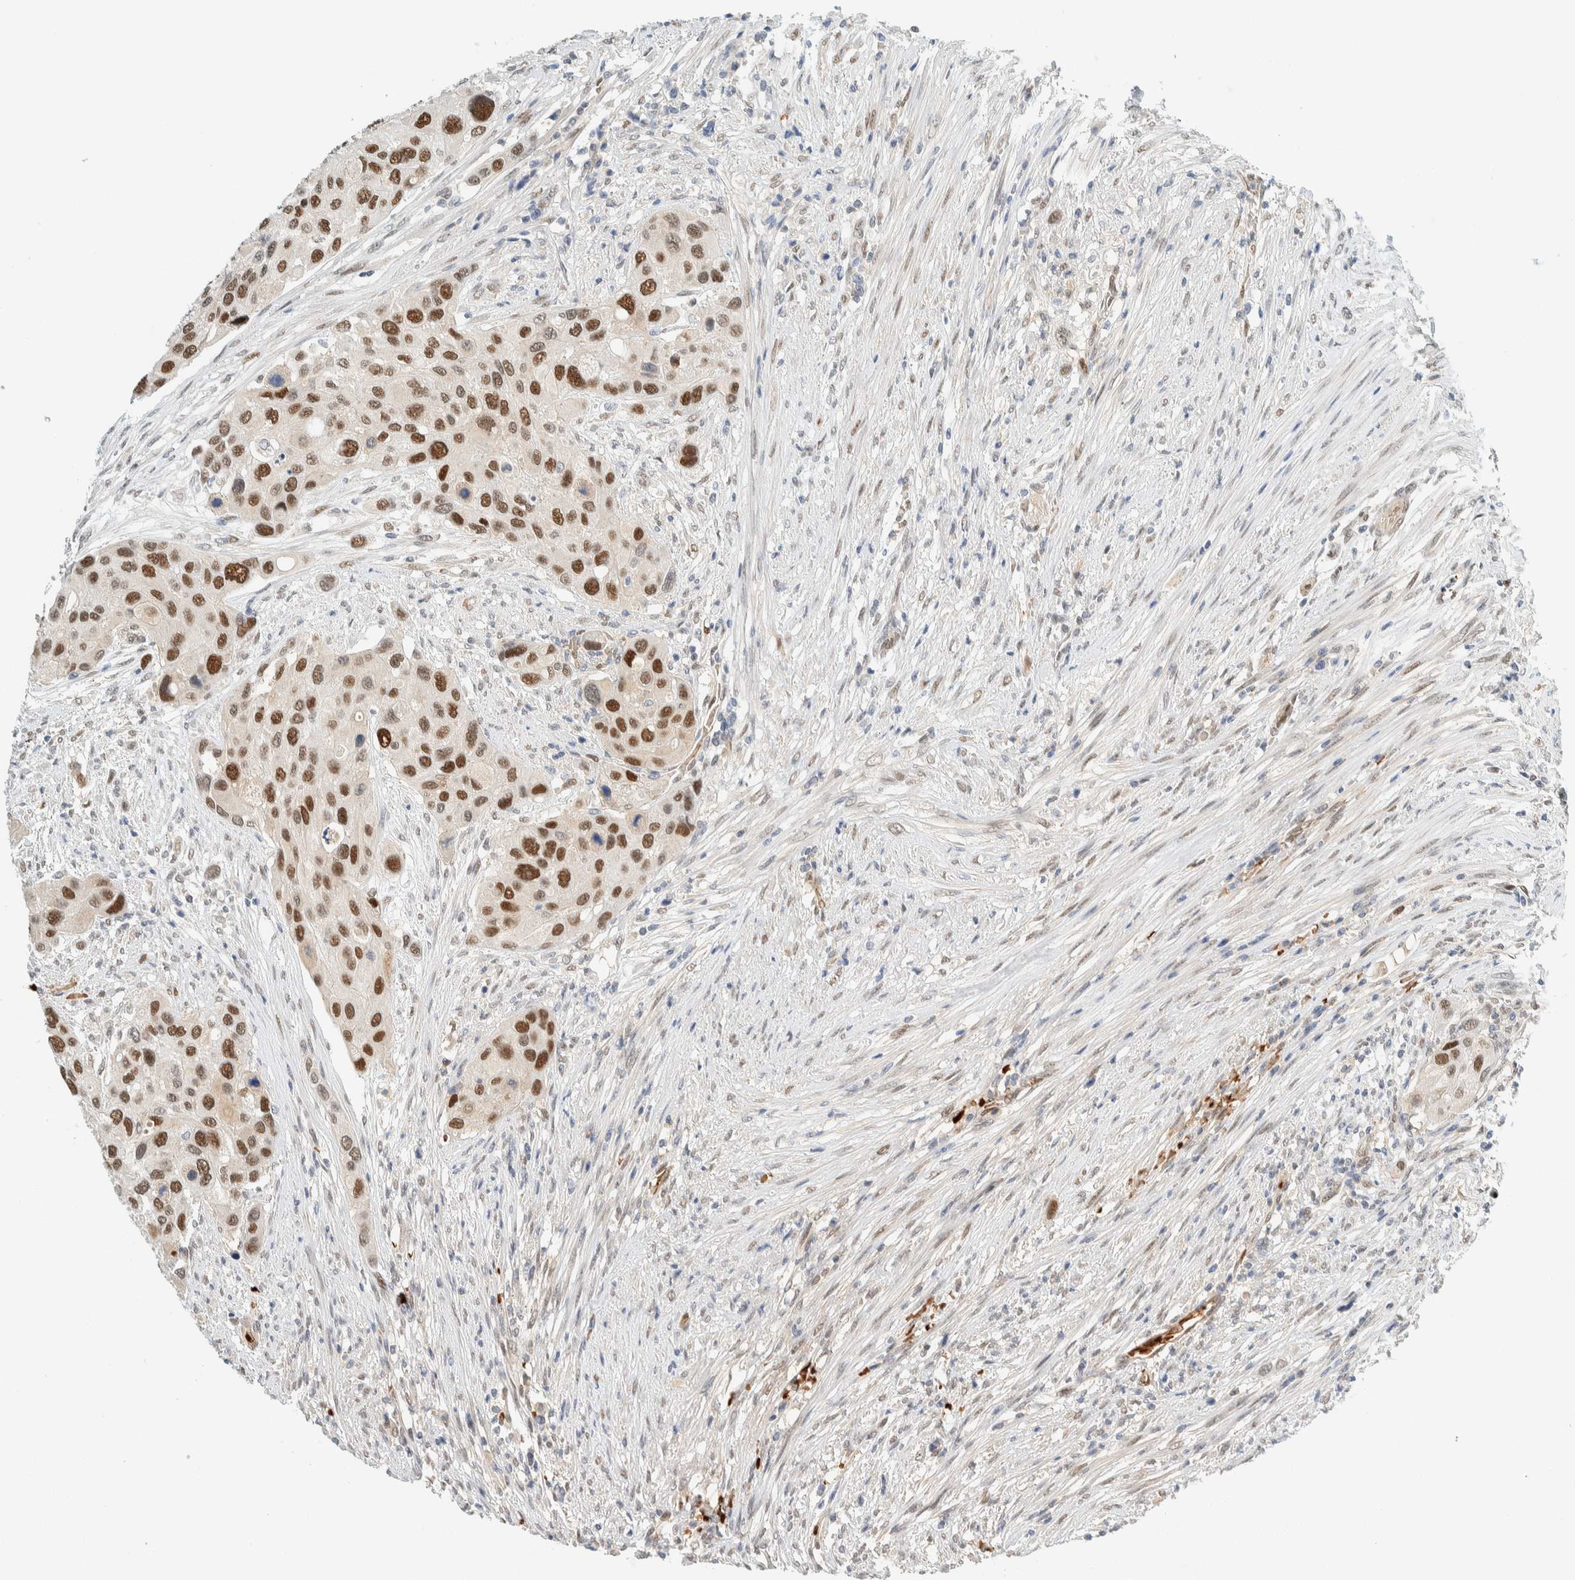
{"staining": {"intensity": "moderate", "quantity": ">75%", "location": "nuclear"}, "tissue": "urothelial cancer", "cell_type": "Tumor cells", "image_type": "cancer", "snomed": [{"axis": "morphology", "description": "Urothelial carcinoma, High grade"}, {"axis": "topography", "description": "Urinary bladder"}], "caption": "Approximately >75% of tumor cells in human urothelial cancer display moderate nuclear protein expression as visualized by brown immunohistochemical staining.", "gene": "TSTD2", "patient": {"sex": "female", "age": 56}}